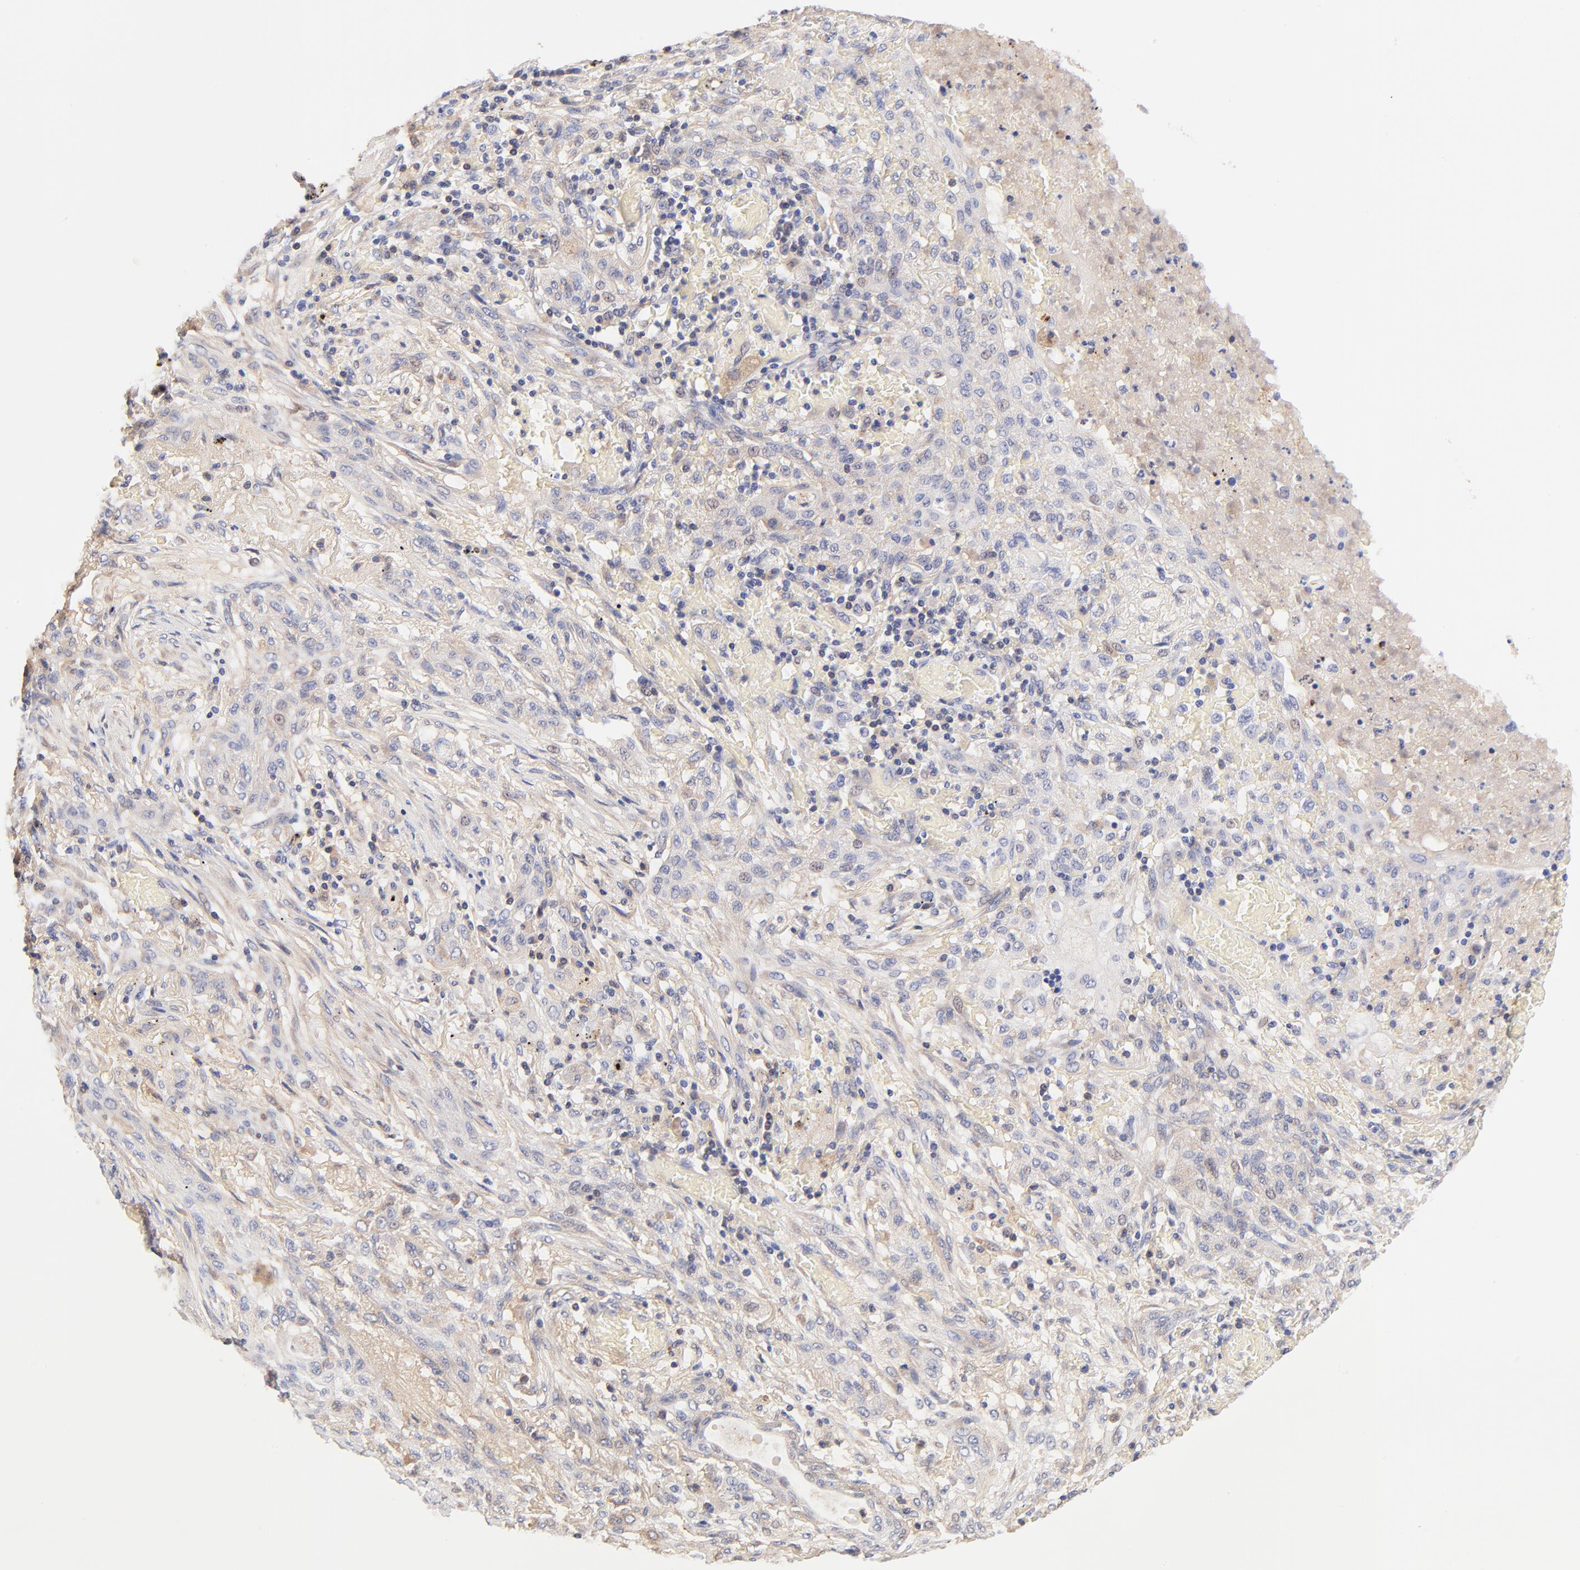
{"staining": {"intensity": "weak", "quantity": "<25%", "location": "cytoplasmic/membranous"}, "tissue": "lung cancer", "cell_type": "Tumor cells", "image_type": "cancer", "snomed": [{"axis": "morphology", "description": "Squamous cell carcinoma, NOS"}, {"axis": "topography", "description": "Lung"}], "caption": "Human lung squamous cell carcinoma stained for a protein using immunohistochemistry (IHC) reveals no positivity in tumor cells.", "gene": "PTK7", "patient": {"sex": "female", "age": 47}}